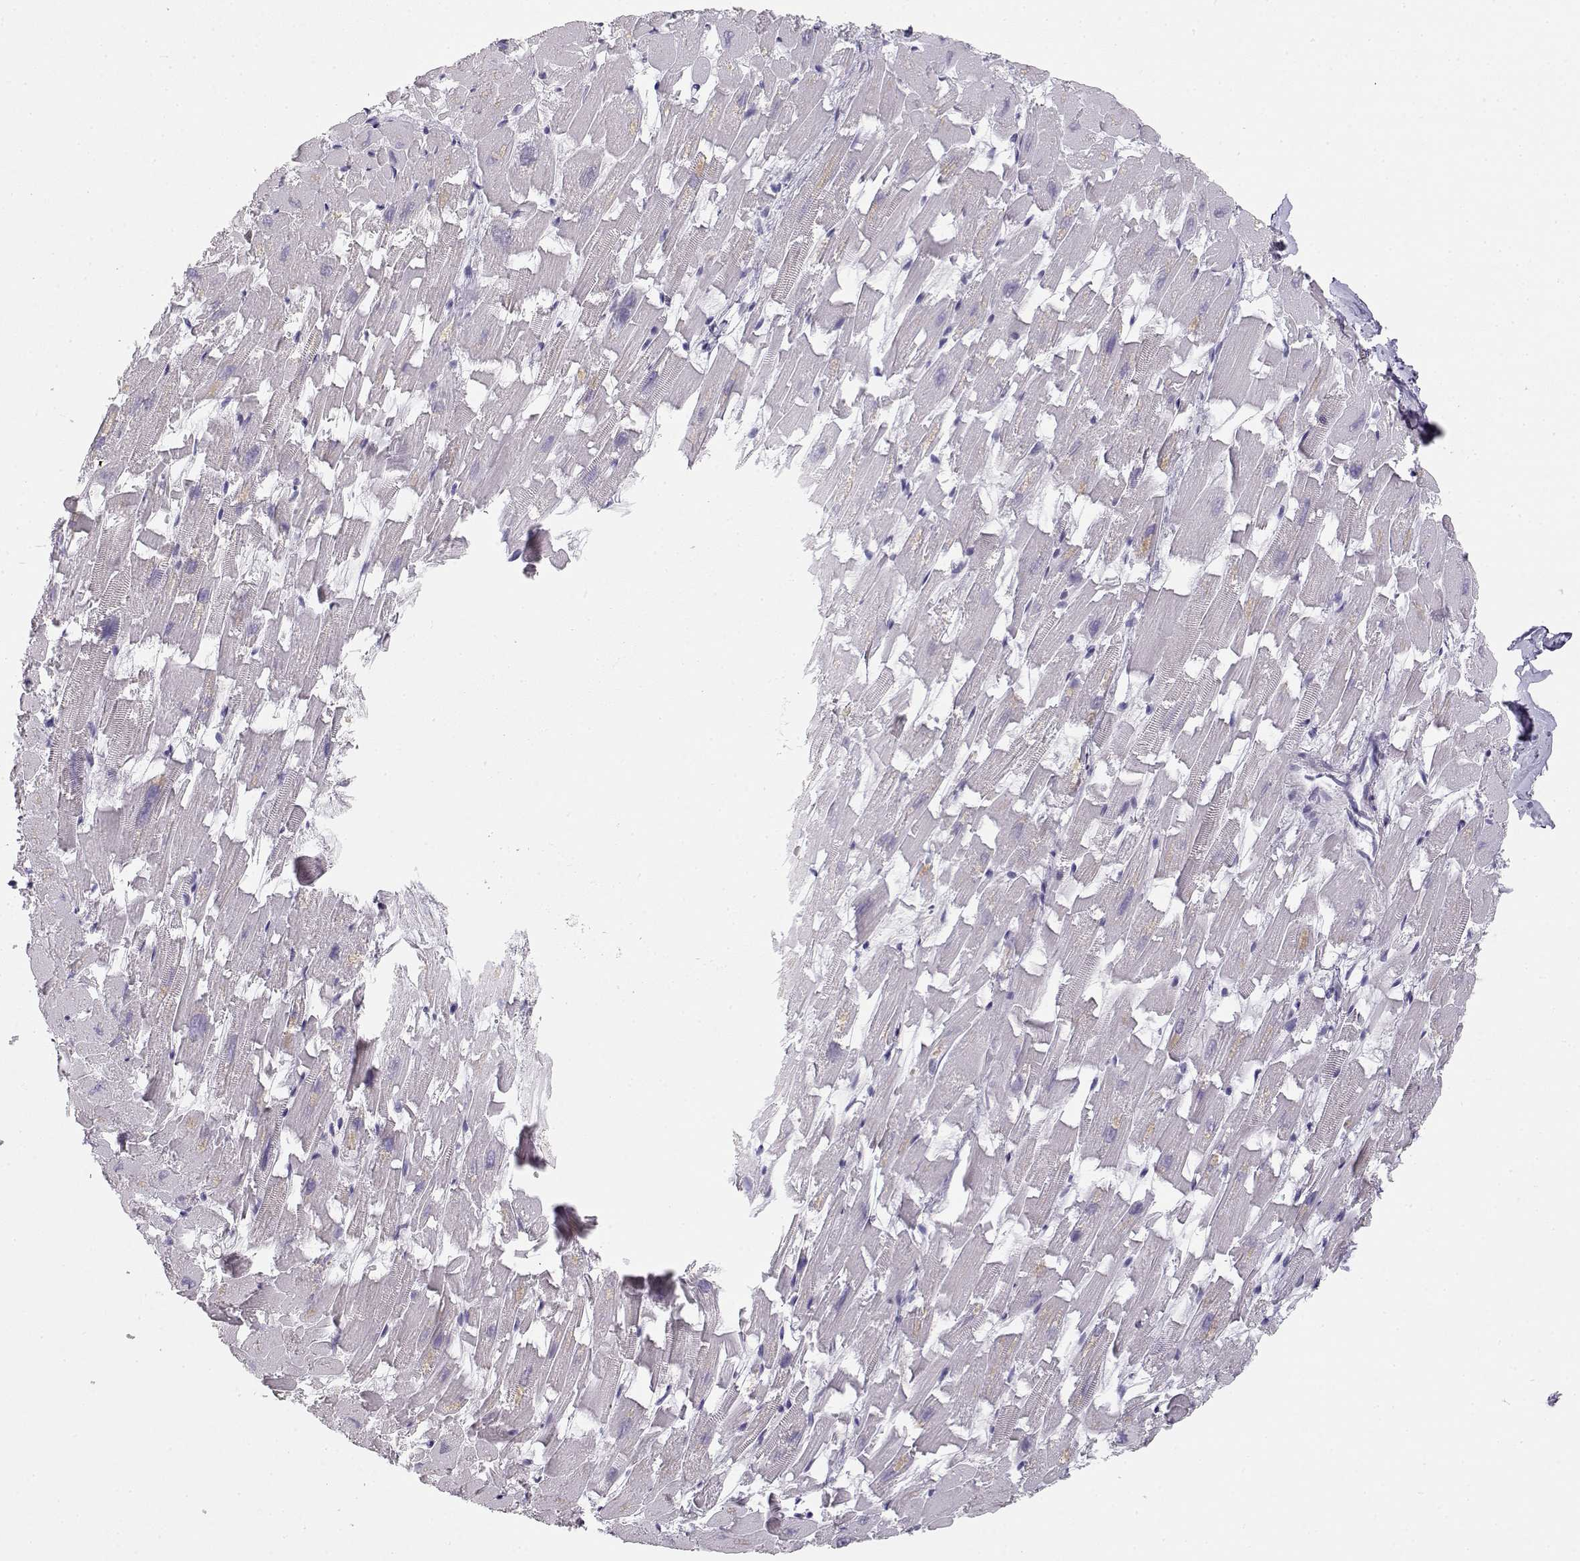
{"staining": {"intensity": "negative", "quantity": "none", "location": "none"}, "tissue": "heart muscle", "cell_type": "Cardiomyocytes", "image_type": "normal", "snomed": [{"axis": "morphology", "description": "Normal tissue, NOS"}, {"axis": "topography", "description": "Heart"}], "caption": "A high-resolution micrograph shows immunohistochemistry (IHC) staining of normal heart muscle, which reveals no significant expression in cardiomyocytes.", "gene": "NUTM1", "patient": {"sex": "female", "age": 64}}